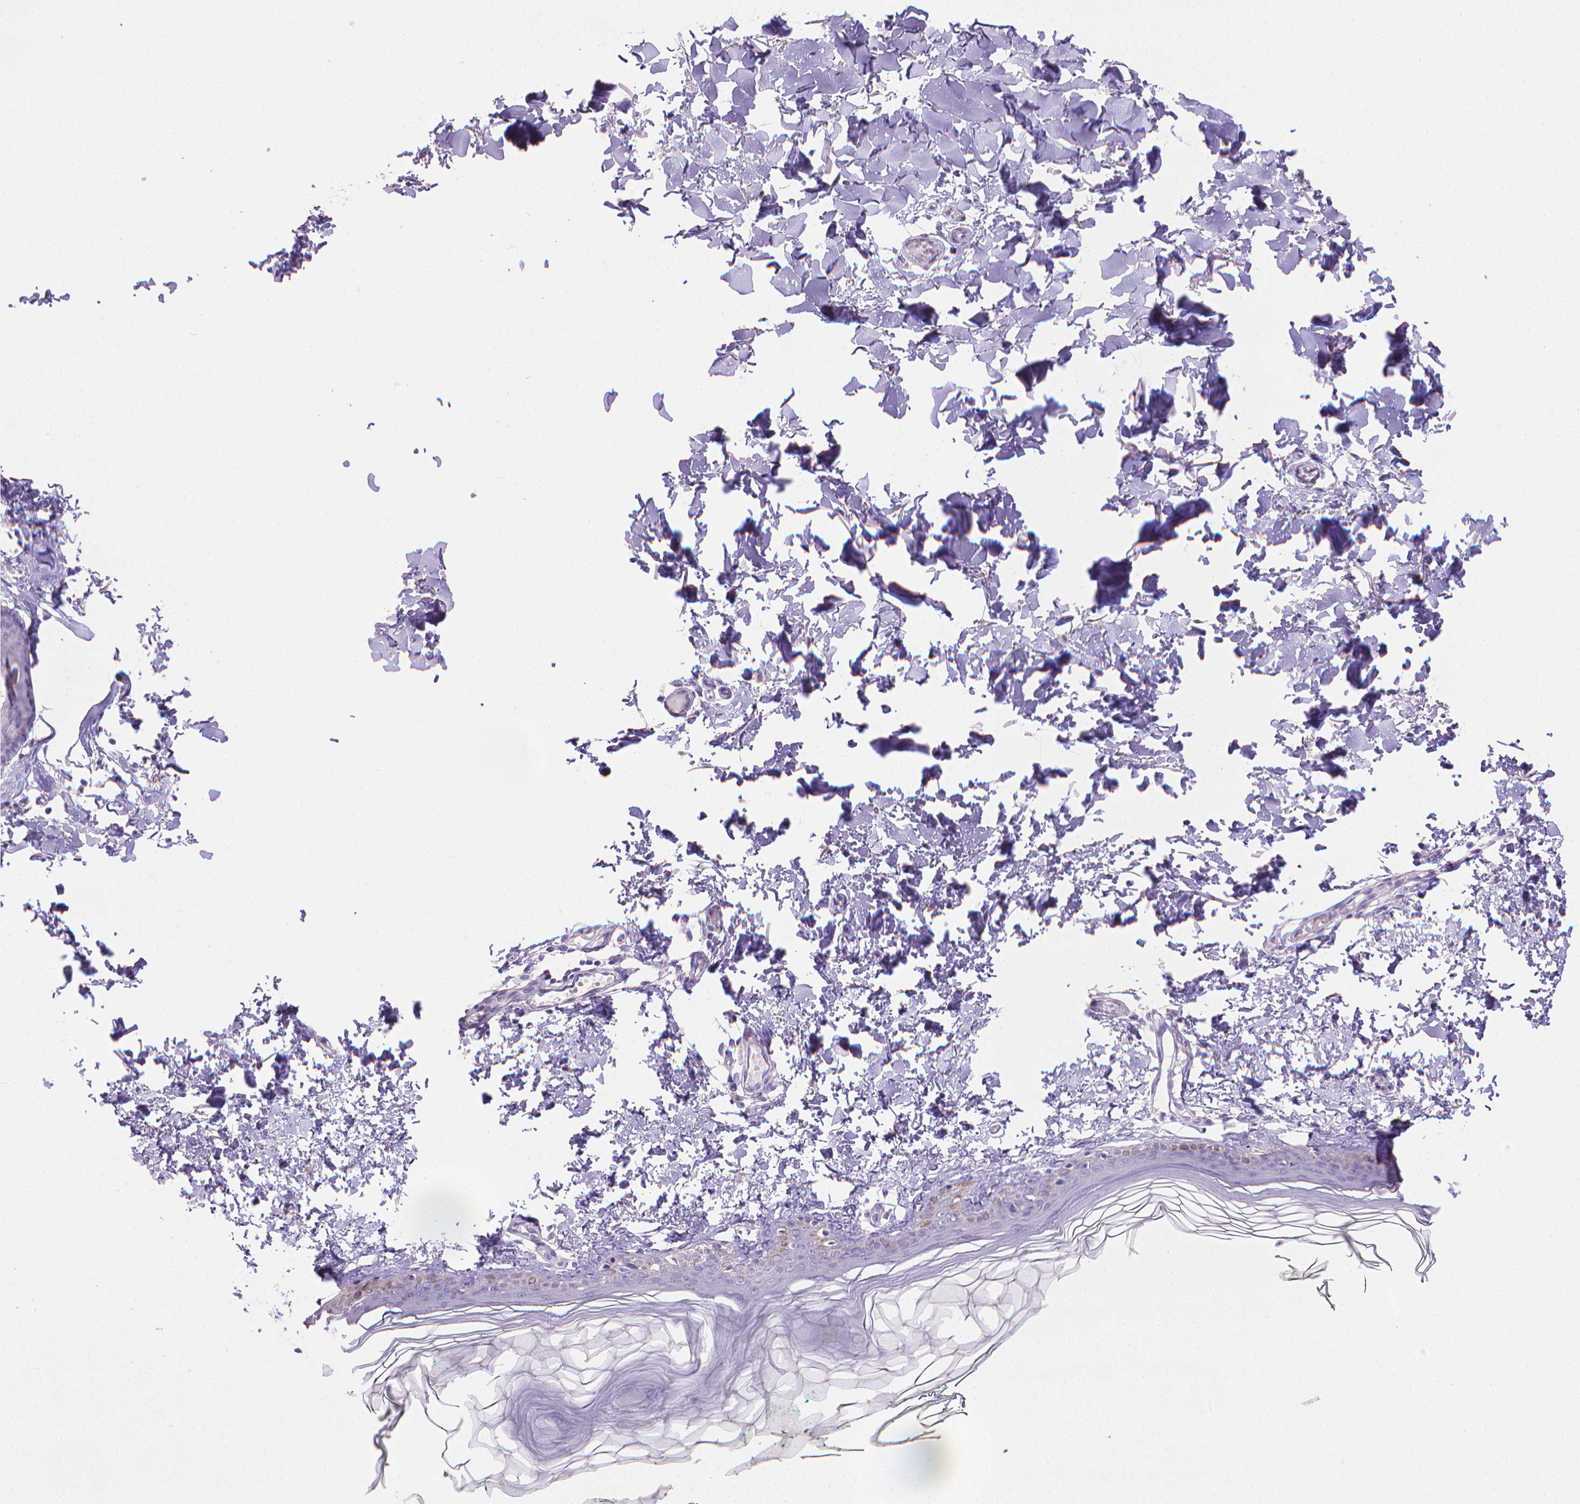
{"staining": {"intensity": "negative", "quantity": "none", "location": "none"}, "tissue": "skin", "cell_type": "Fibroblasts", "image_type": "normal", "snomed": [{"axis": "morphology", "description": "Normal tissue, NOS"}, {"axis": "topography", "description": "Skin"}, {"axis": "topography", "description": "Peripheral nerve tissue"}], "caption": "A high-resolution photomicrograph shows IHC staining of benign skin, which demonstrates no significant expression in fibroblasts.", "gene": "PNMA2", "patient": {"sex": "female", "age": 45}}